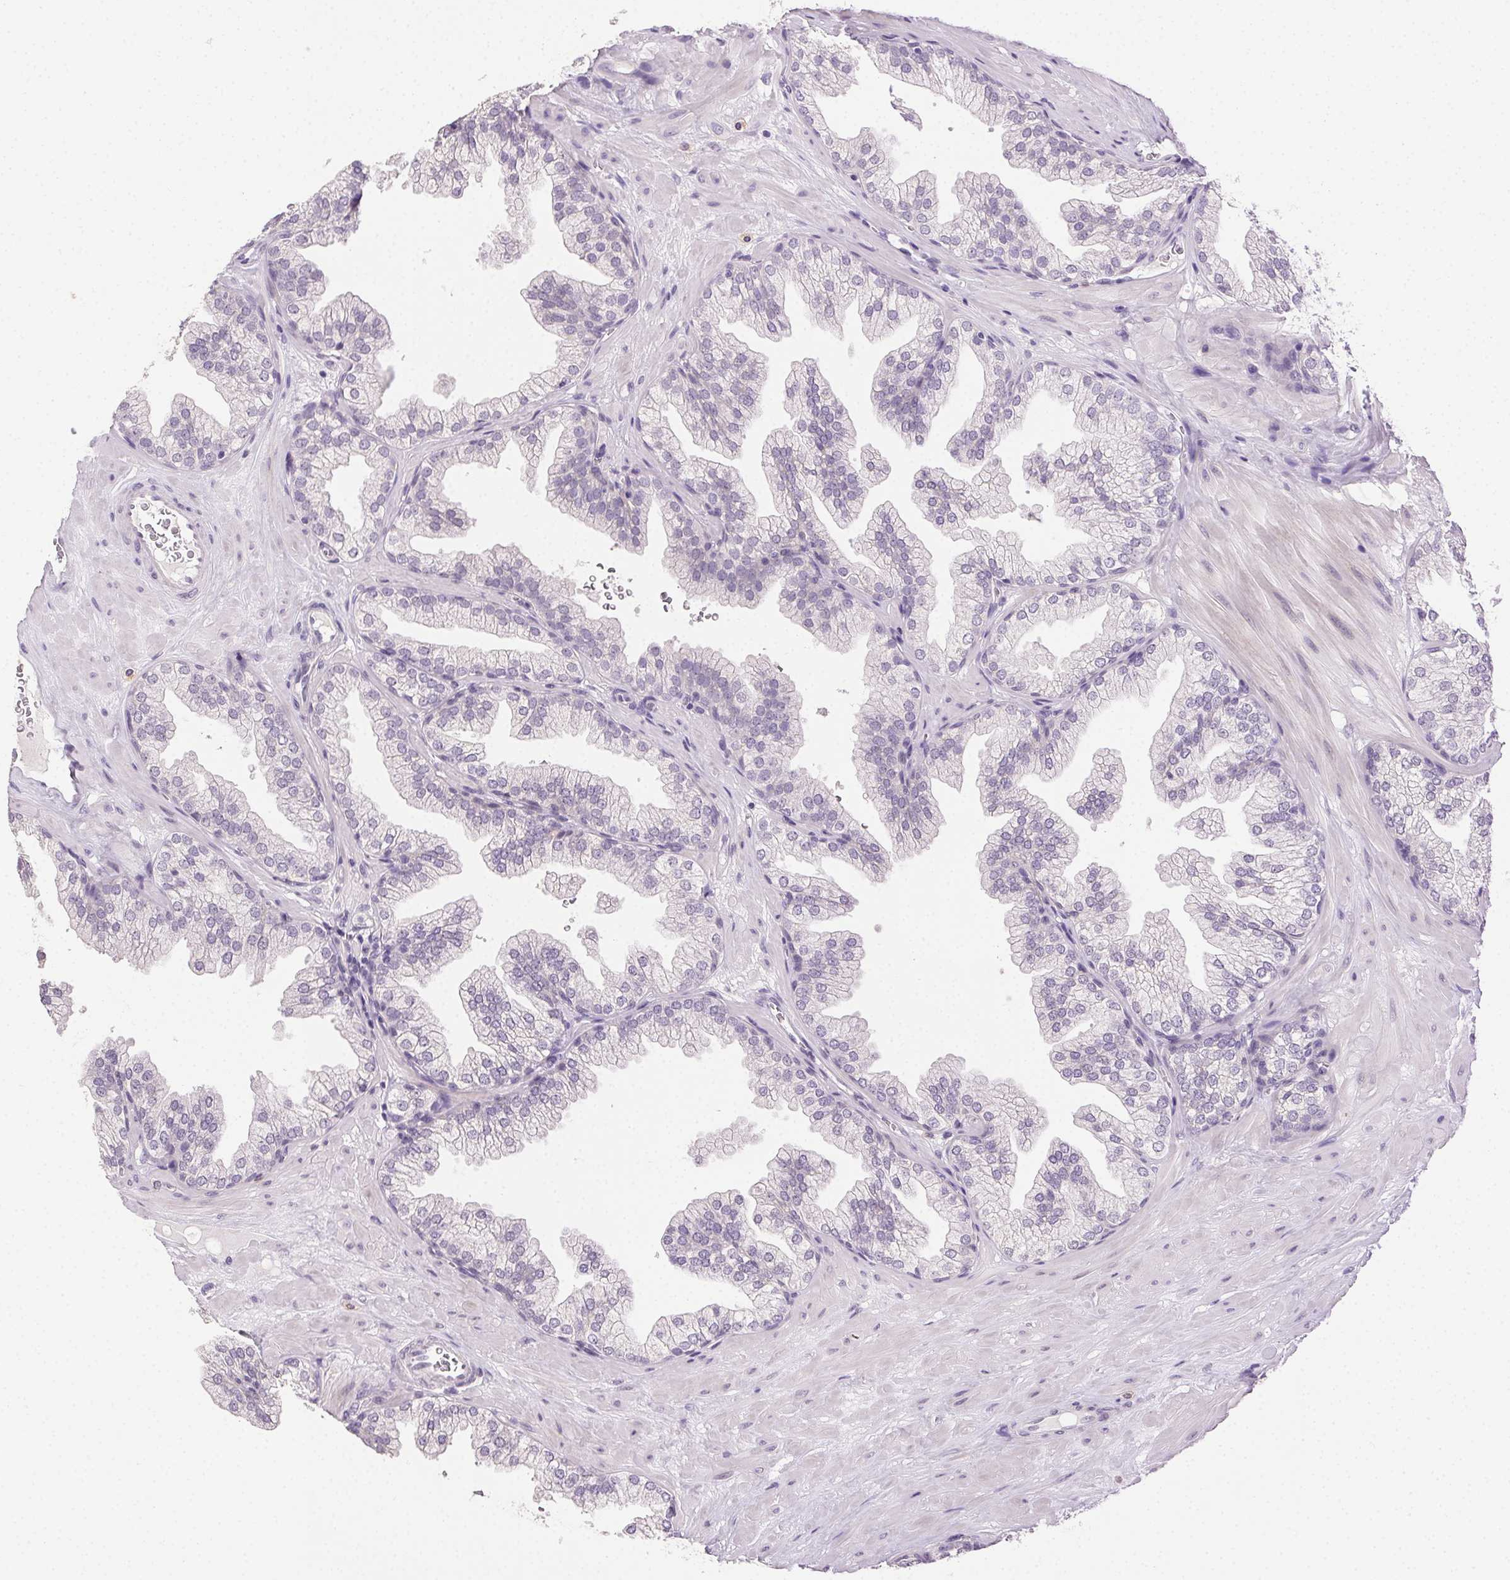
{"staining": {"intensity": "negative", "quantity": "none", "location": "none"}, "tissue": "prostate", "cell_type": "Glandular cells", "image_type": "normal", "snomed": [{"axis": "morphology", "description": "Normal tissue, NOS"}, {"axis": "topography", "description": "Prostate"}], "caption": "A photomicrograph of prostate stained for a protein reveals no brown staining in glandular cells. The staining is performed using DAB (3,3'-diaminobenzidine) brown chromogen with nuclei counter-stained in using hematoxylin.", "gene": "AKAP5", "patient": {"sex": "male", "age": 37}}